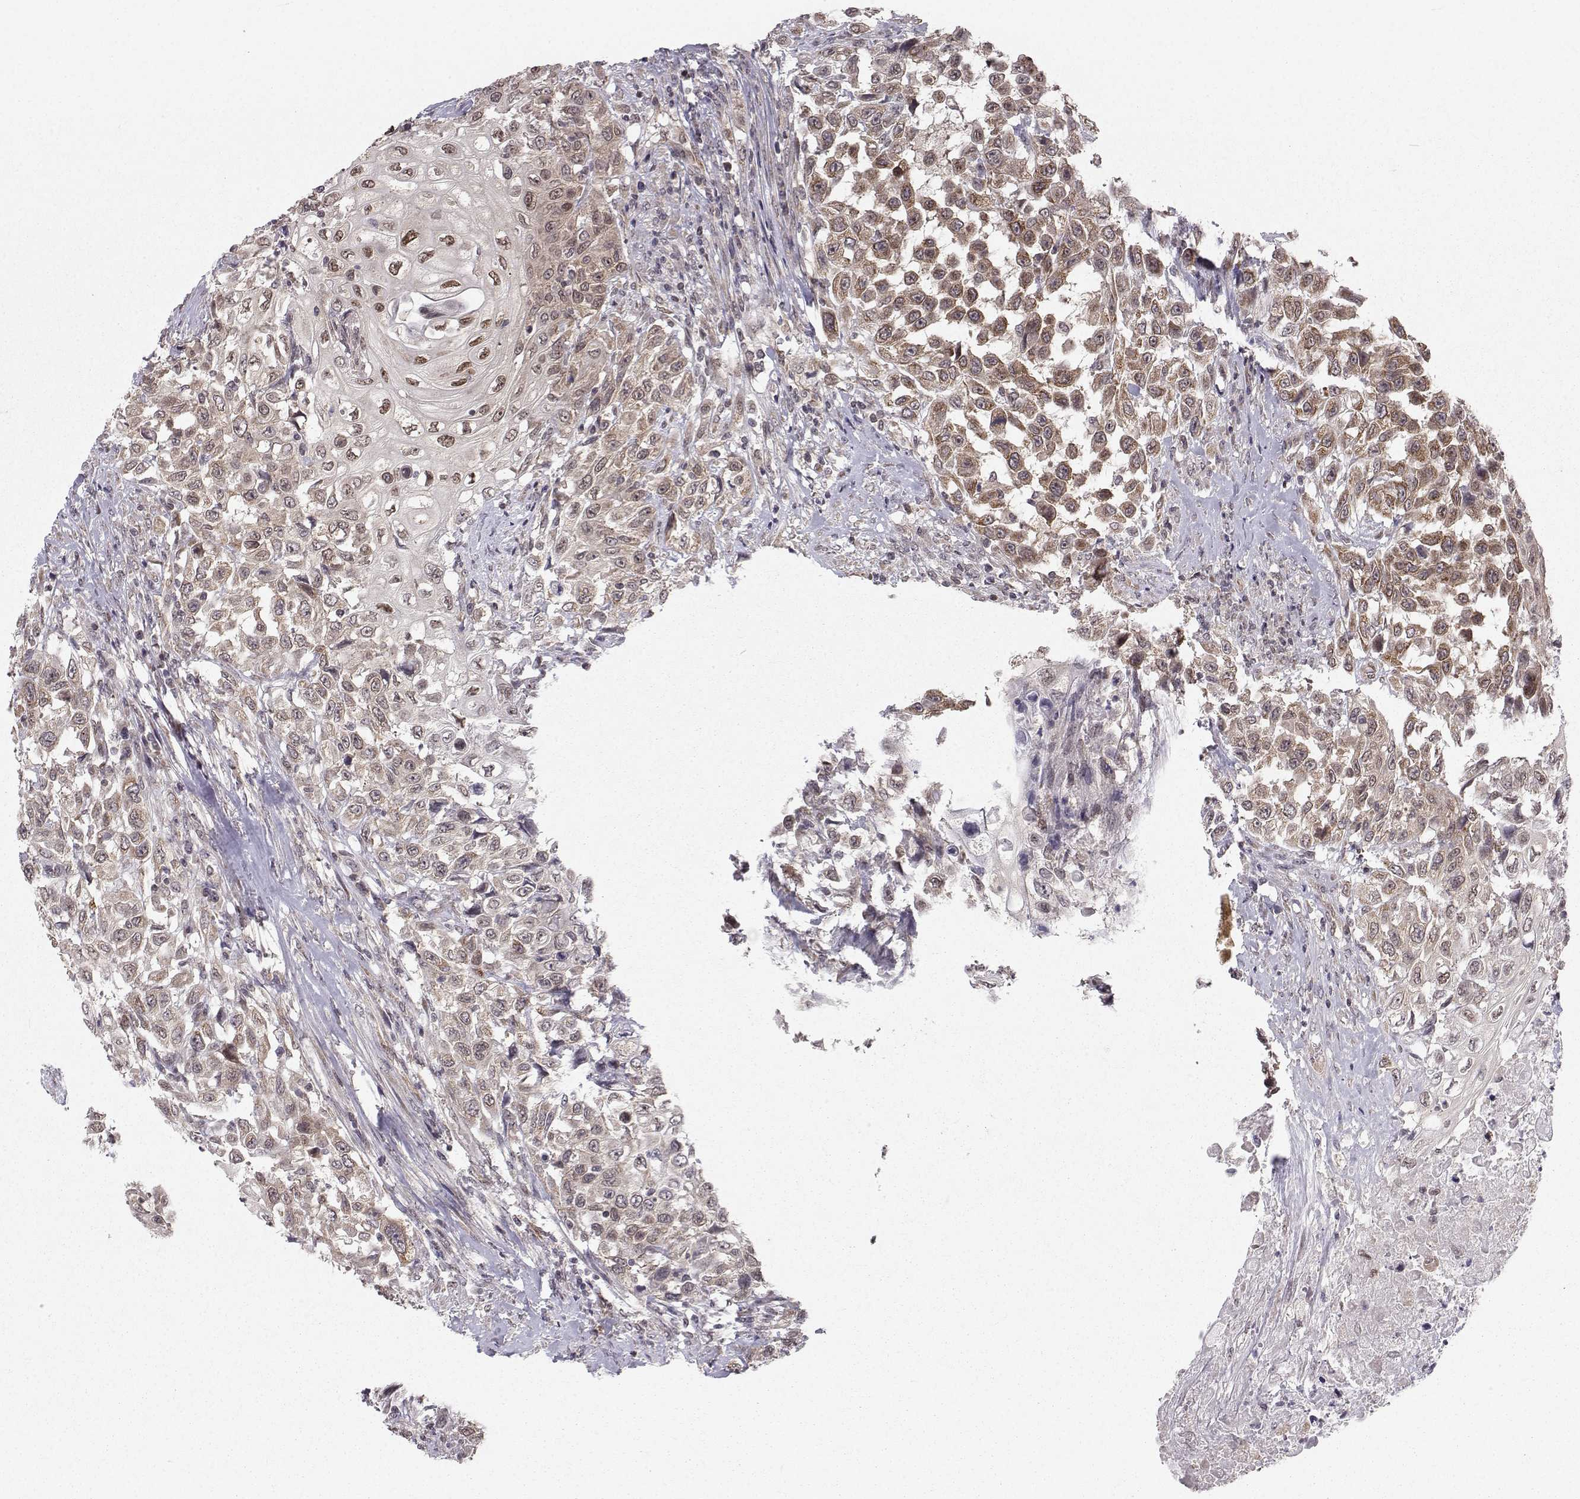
{"staining": {"intensity": "moderate", "quantity": ">75%", "location": "cytoplasmic/membranous"}, "tissue": "urothelial cancer", "cell_type": "Tumor cells", "image_type": "cancer", "snomed": [{"axis": "morphology", "description": "Urothelial carcinoma, High grade"}, {"axis": "topography", "description": "Urinary bladder"}], "caption": "This image displays IHC staining of human urothelial cancer, with medium moderate cytoplasmic/membranous expression in about >75% of tumor cells.", "gene": "PKN2", "patient": {"sex": "female", "age": 56}}